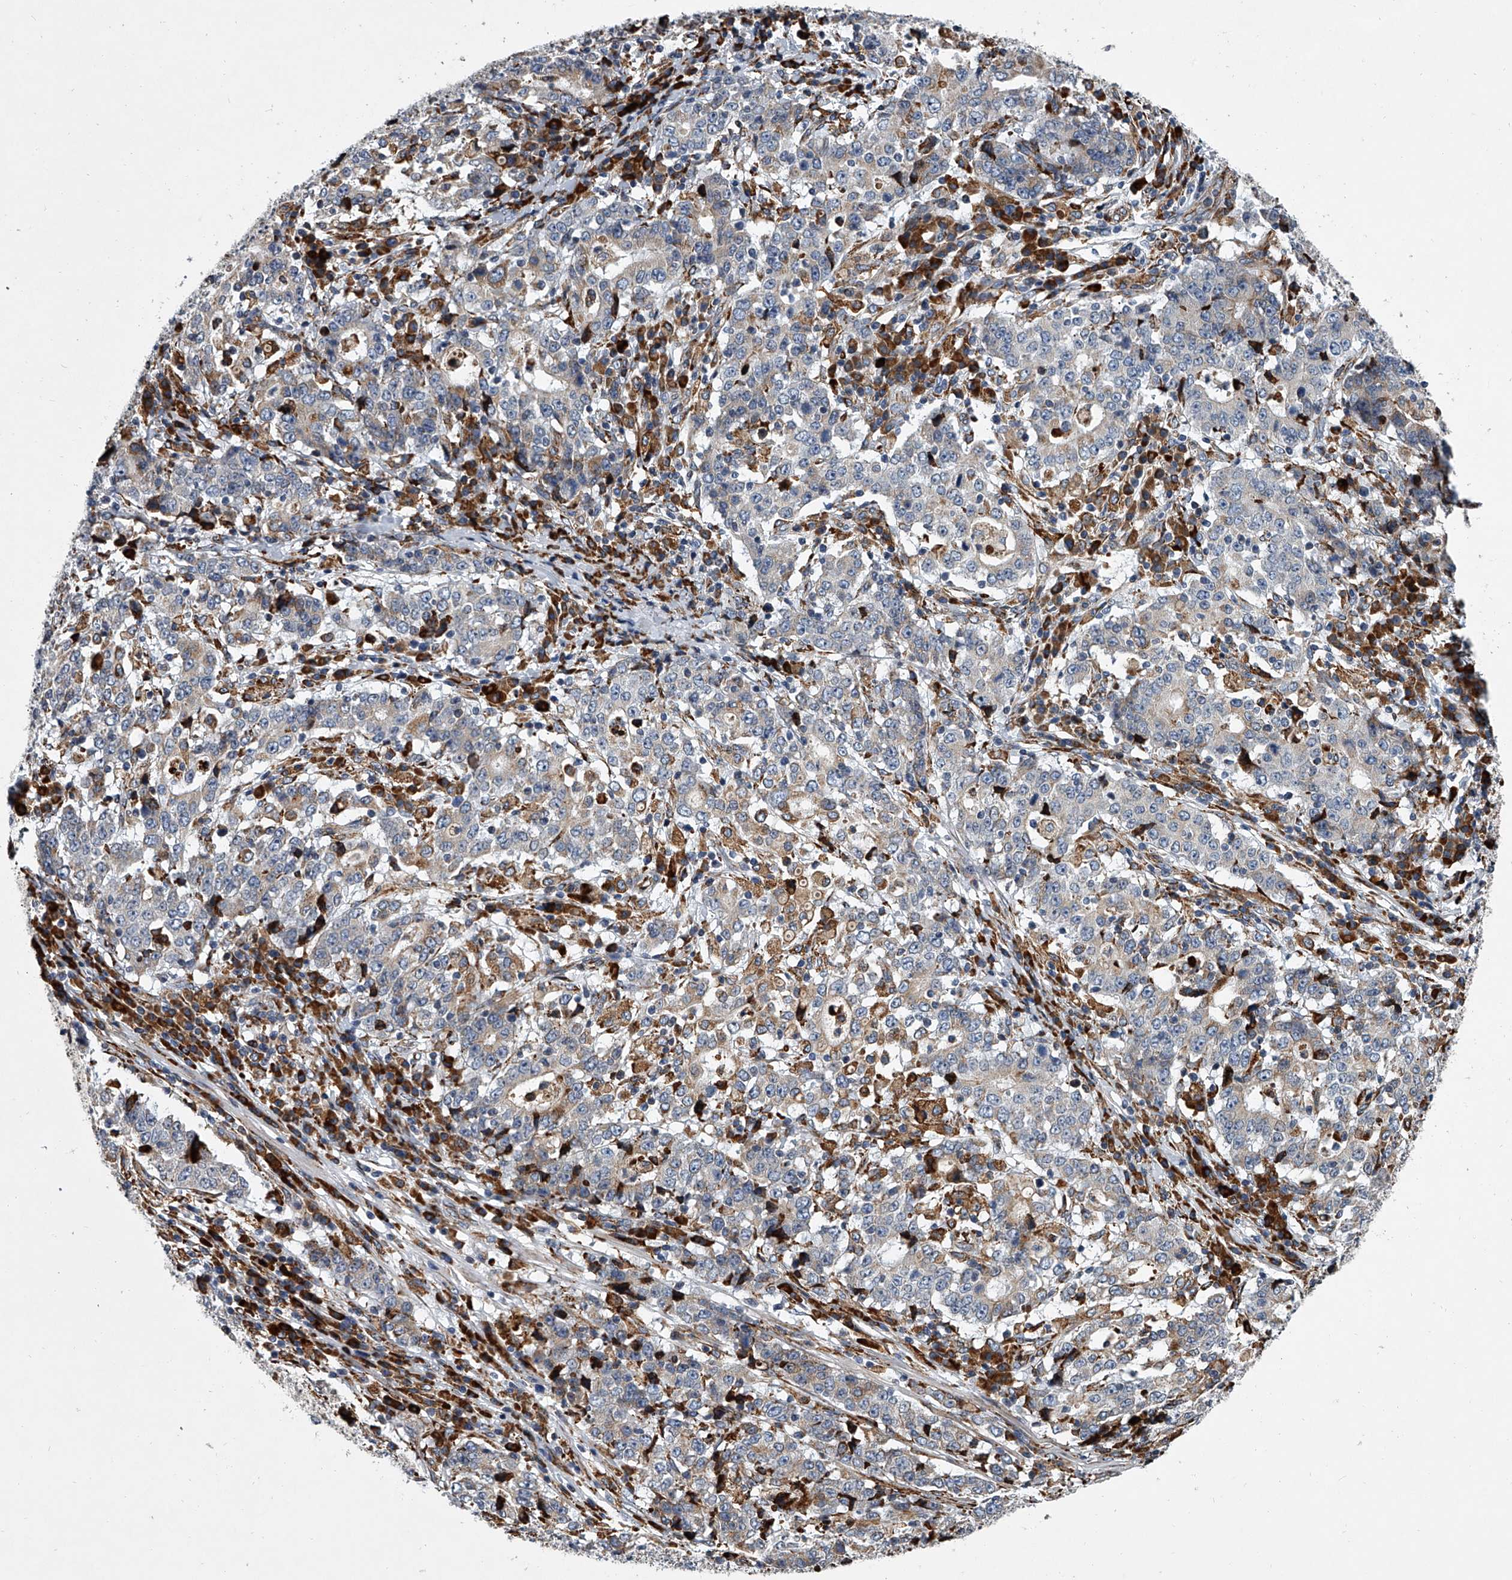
{"staining": {"intensity": "negative", "quantity": "none", "location": "none"}, "tissue": "stomach cancer", "cell_type": "Tumor cells", "image_type": "cancer", "snomed": [{"axis": "morphology", "description": "Adenocarcinoma, NOS"}, {"axis": "topography", "description": "Stomach"}], "caption": "Tumor cells are negative for protein expression in human adenocarcinoma (stomach).", "gene": "TMEM63C", "patient": {"sex": "male", "age": 59}}